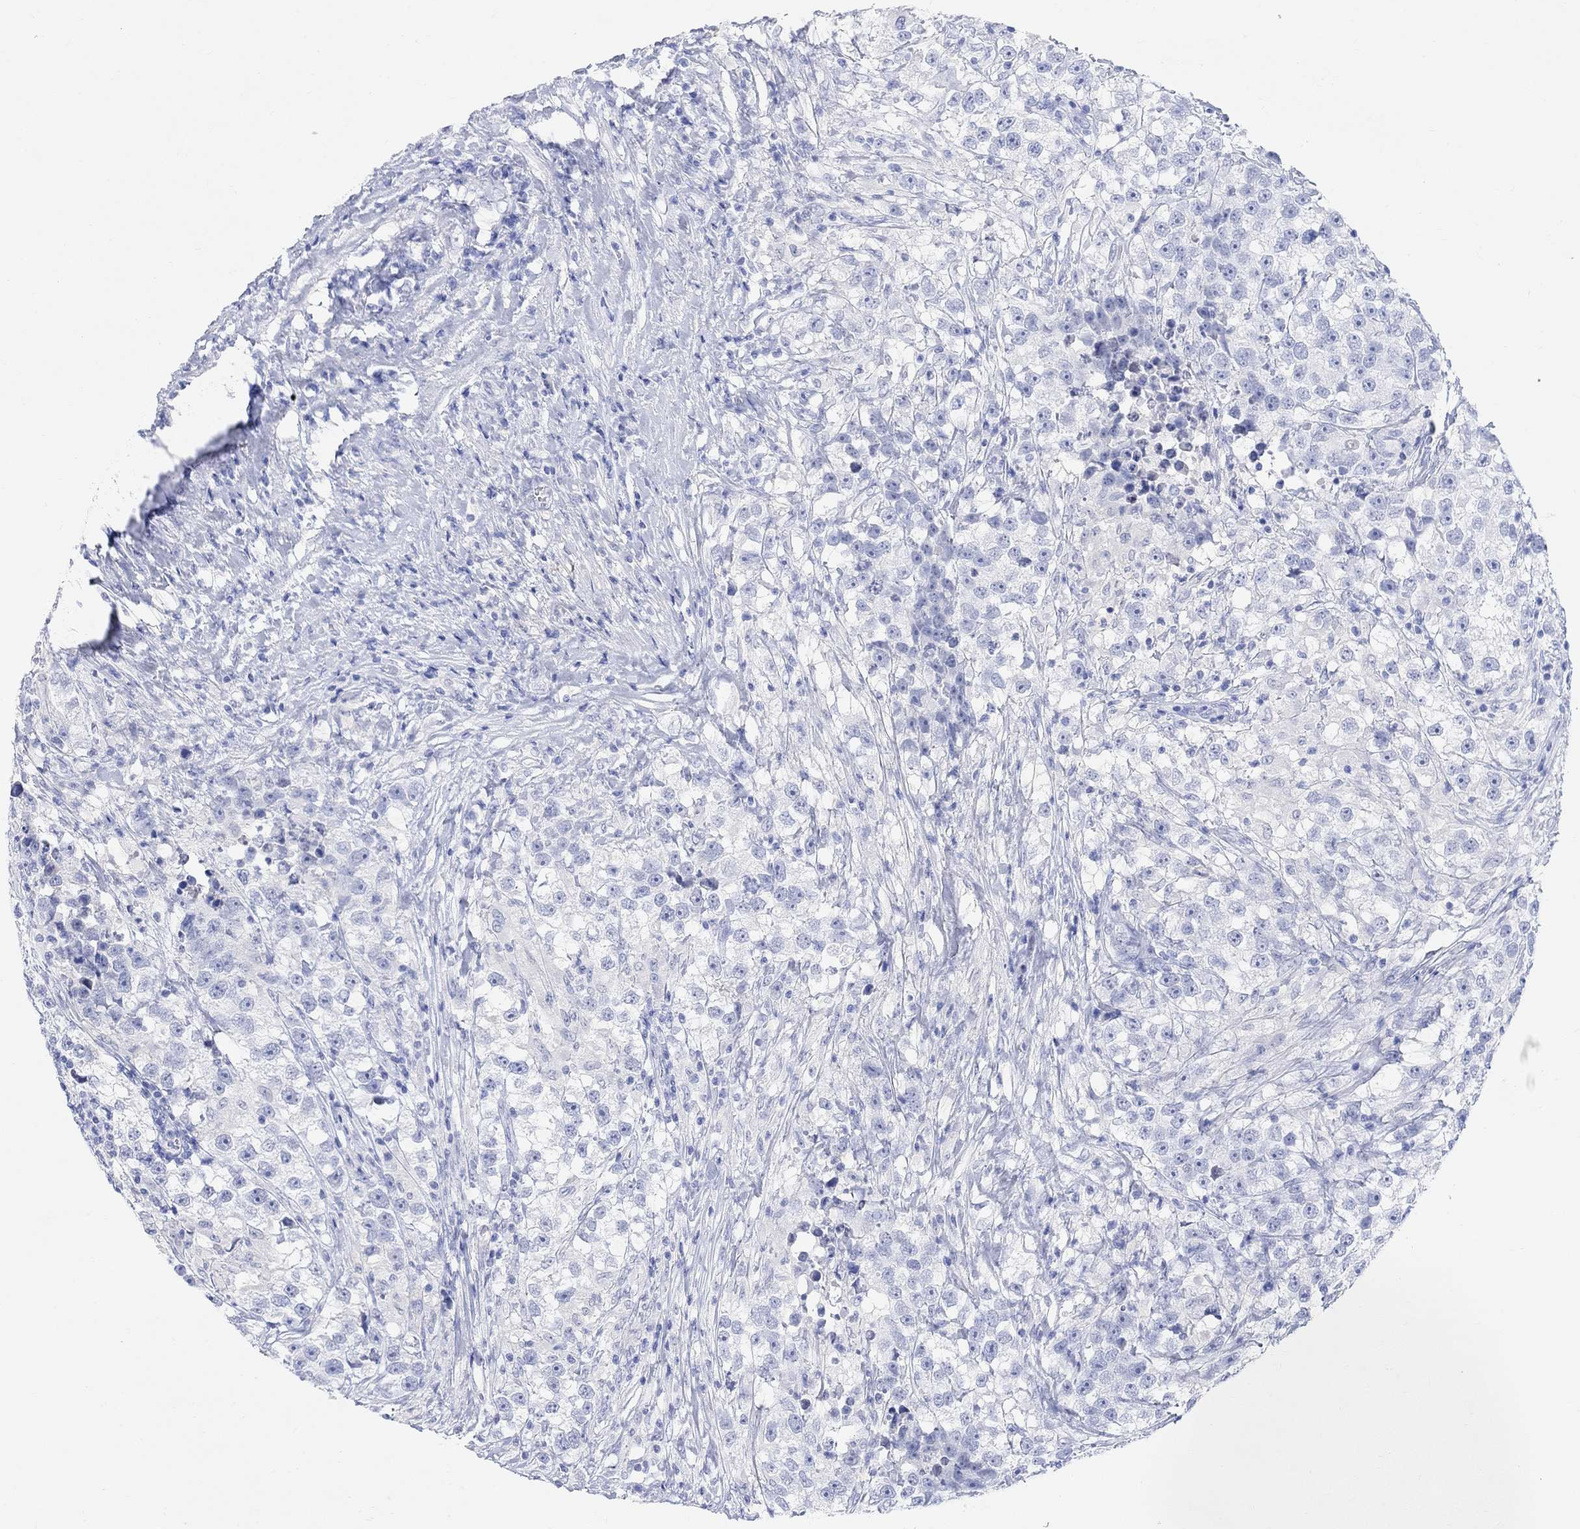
{"staining": {"intensity": "negative", "quantity": "none", "location": "none"}, "tissue": "testis cancer", "cell_type": "Tumor cells", "image_type": "cancer", "snomed": [{"axis": "morphology", "description": "Seminoma, NOS"}, {"axis": "topography", "description": "Testis"}], "caption": "IHC of human seminoma (testis) displays no staining in tumor cells.", "gene": "TYR", "patient": {"sex": "male", "age": 46}}